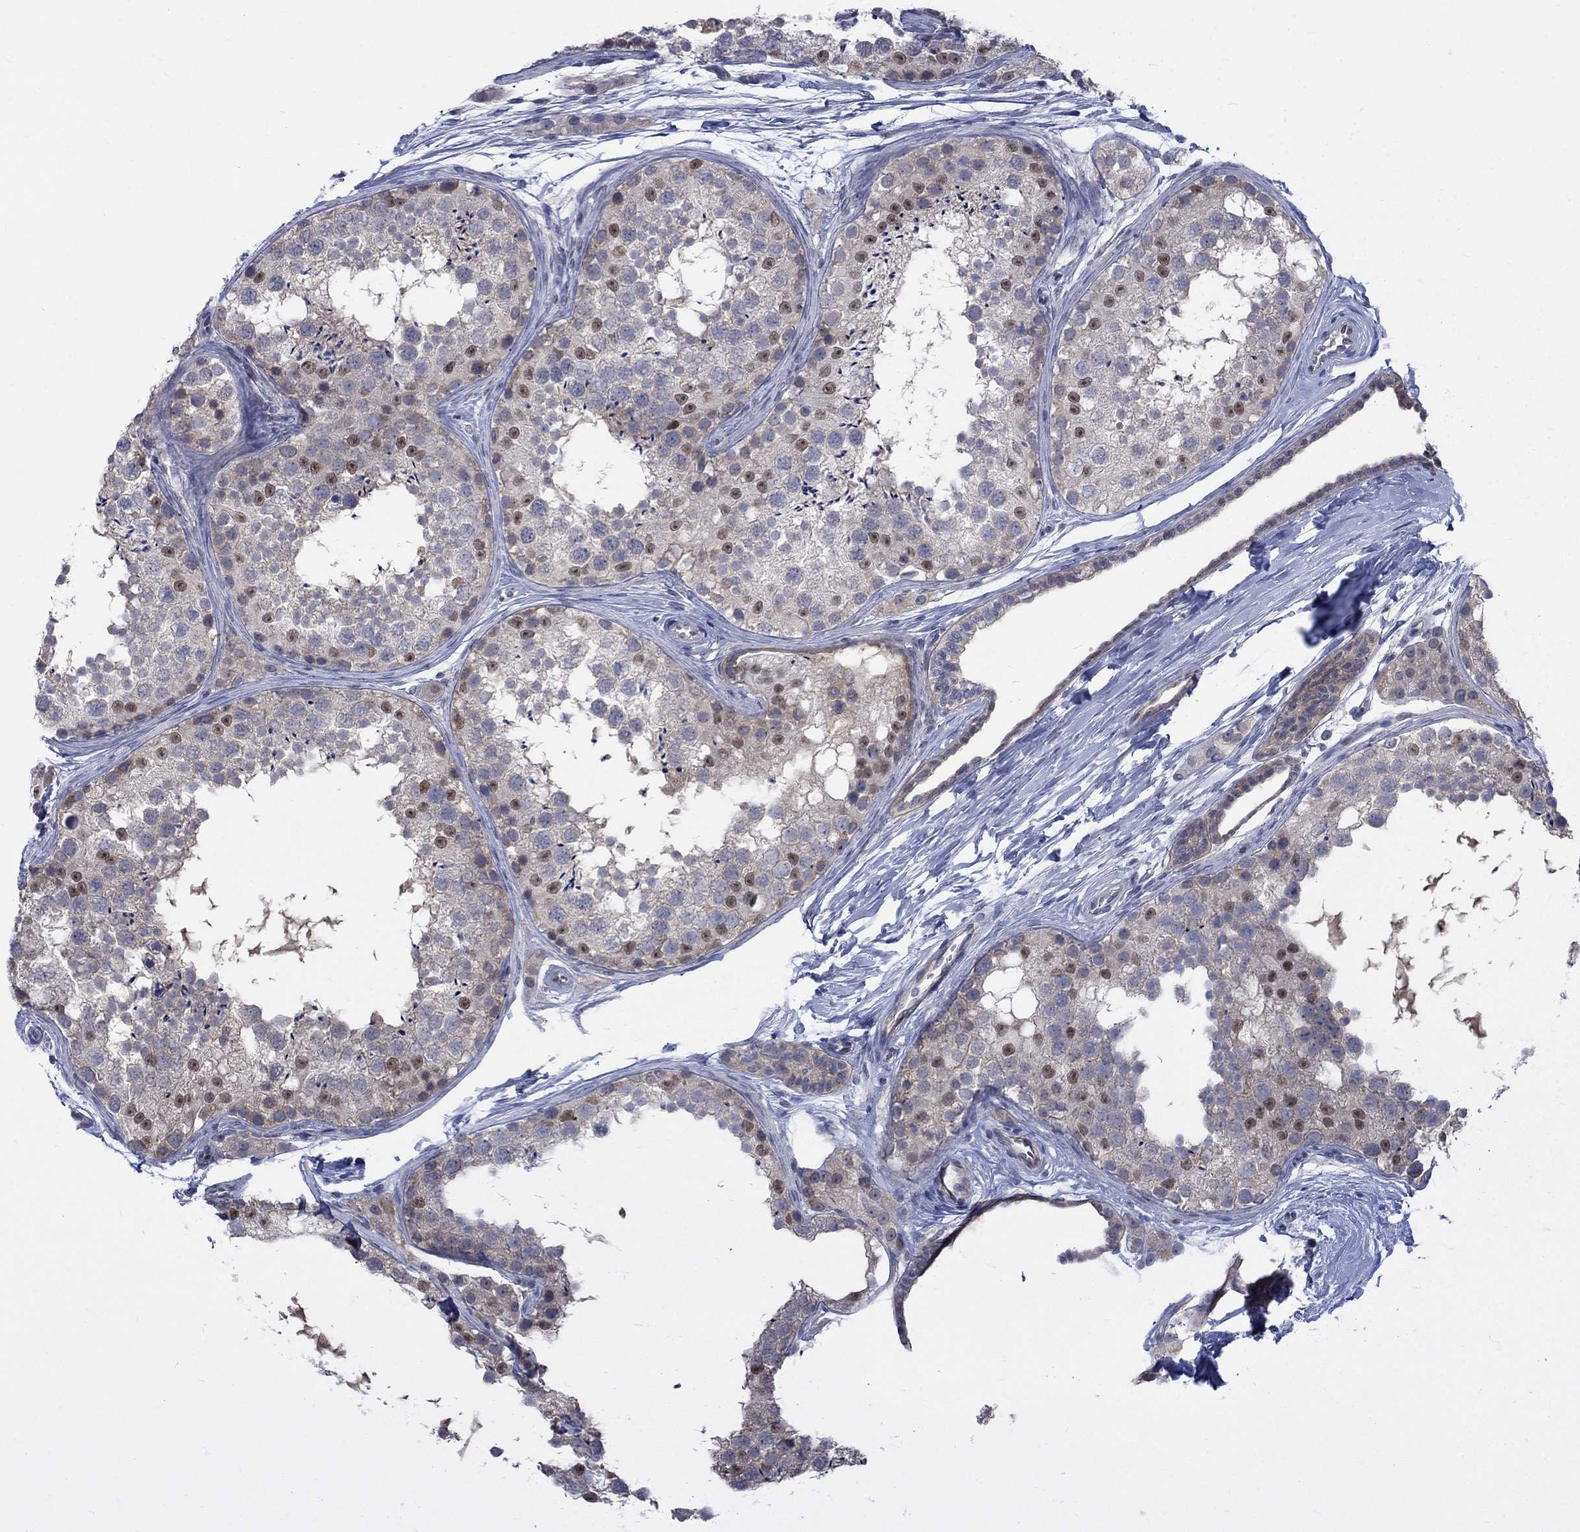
{"staining": {"intensity": "weak", "quantity": "<25%", "location": "nuclear"}, "tissue": "testis", "cell_type": "Cells in seminiferous ducts", "image_type": "normal", "snomed": [{"axis": "morphology", "description": "Normal tissue, NOS"}, {"axis": "topography", "description": "Testis"}], "caption": "Immunohistochemical staining of normal human testis exhibits no significant expression in cells in seminiferous ducts.", "gene": "EGFLAM", "patient": {"sex": "male", "age": 41}}